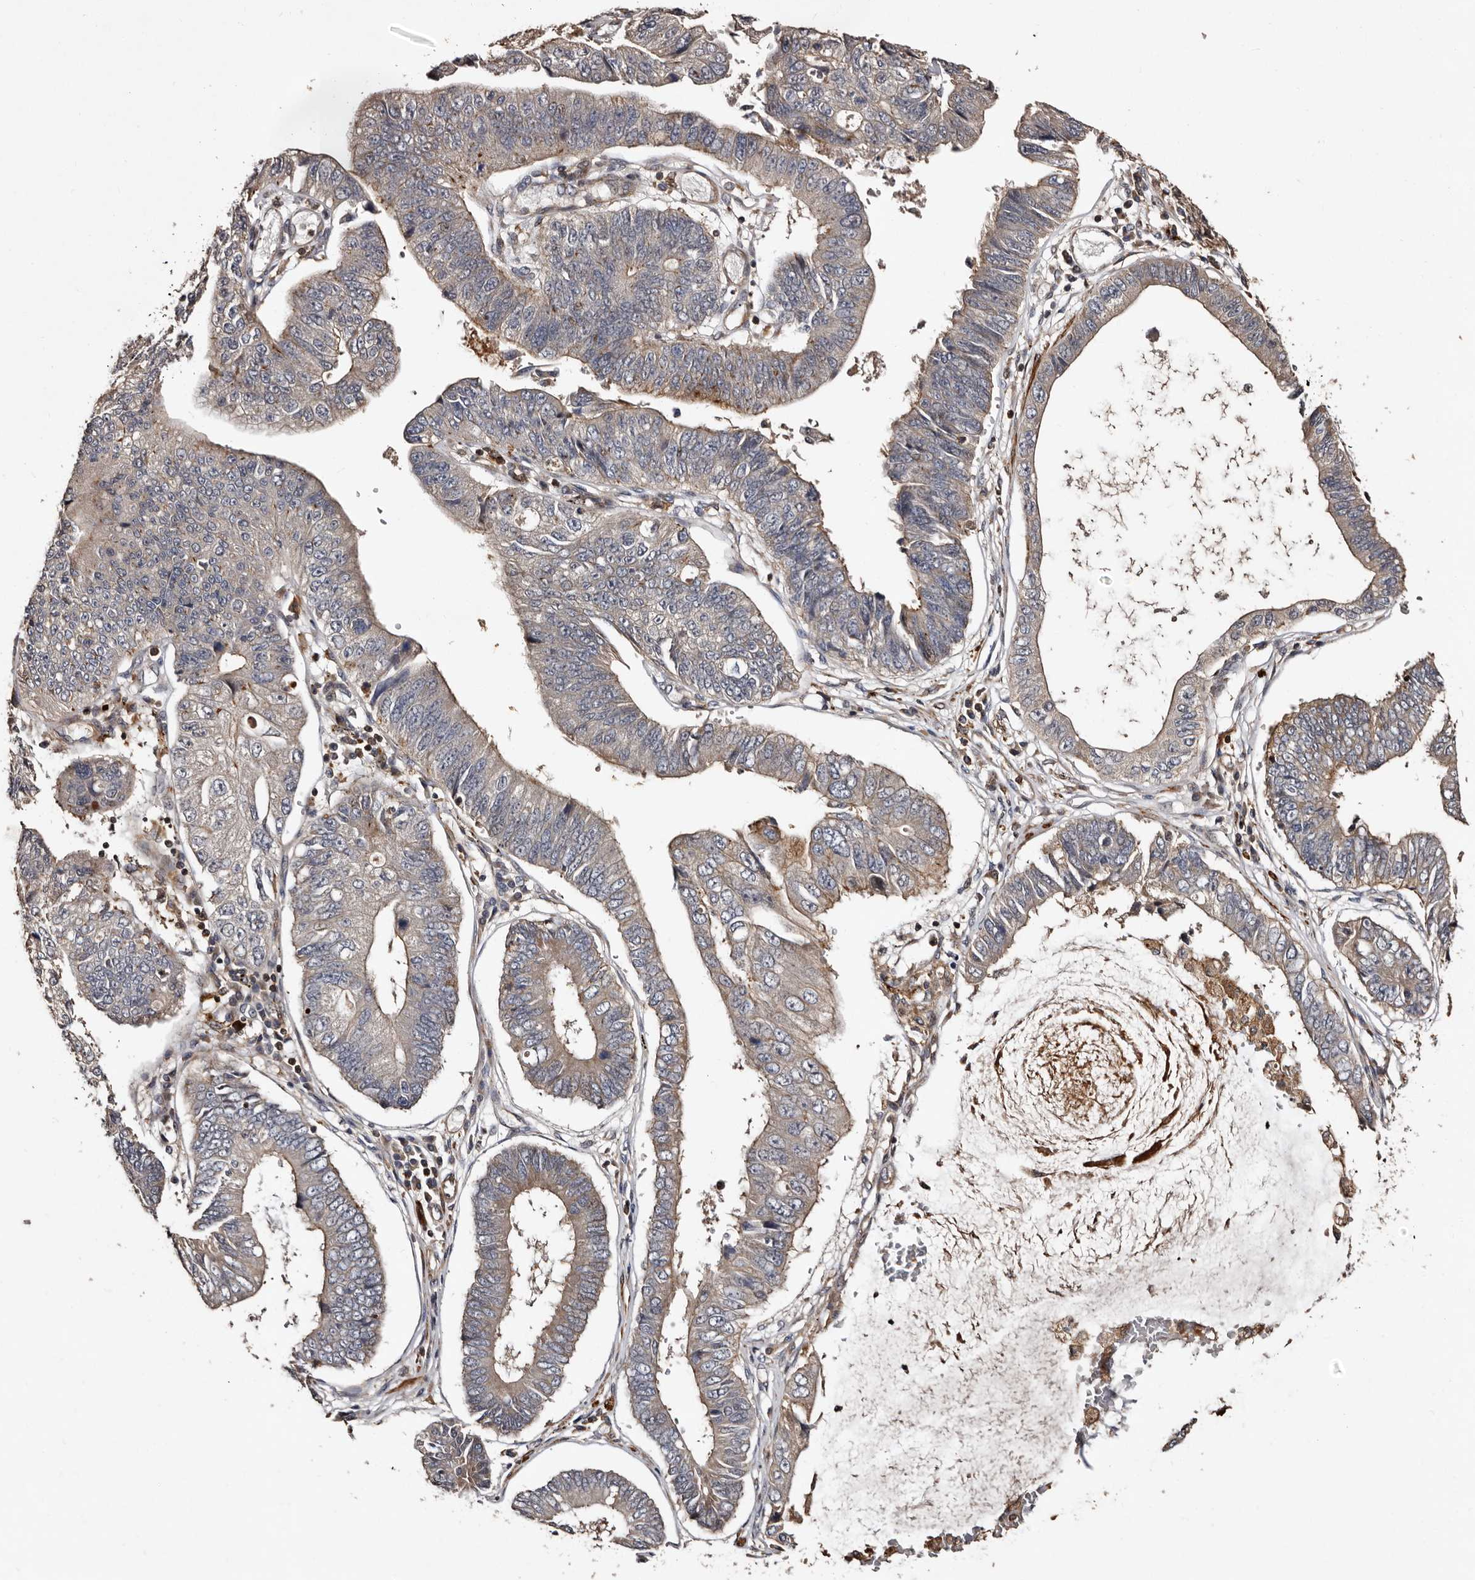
{"staining": {"intensity": "weak", "quantity": "<25%", "location": "cytoplasmic/membranous"}, "tissue": "stomach cancer", "cell_type": "Tumor cells", "image_type": "cancer", "snomed": [{"axis": "morphology", "description": "Adenocarcinoma, NOS"}, {"axis": "topography", "description": "Stomach"}], "caption": "High power microscopy photomicrograph of an immunohistochemistry (IHC) histopathology image of stomach cancer, revealing no significant expression in tumor cells.", "gene": "PRKD3", "patient": {"sex": "male", "age": 59}}